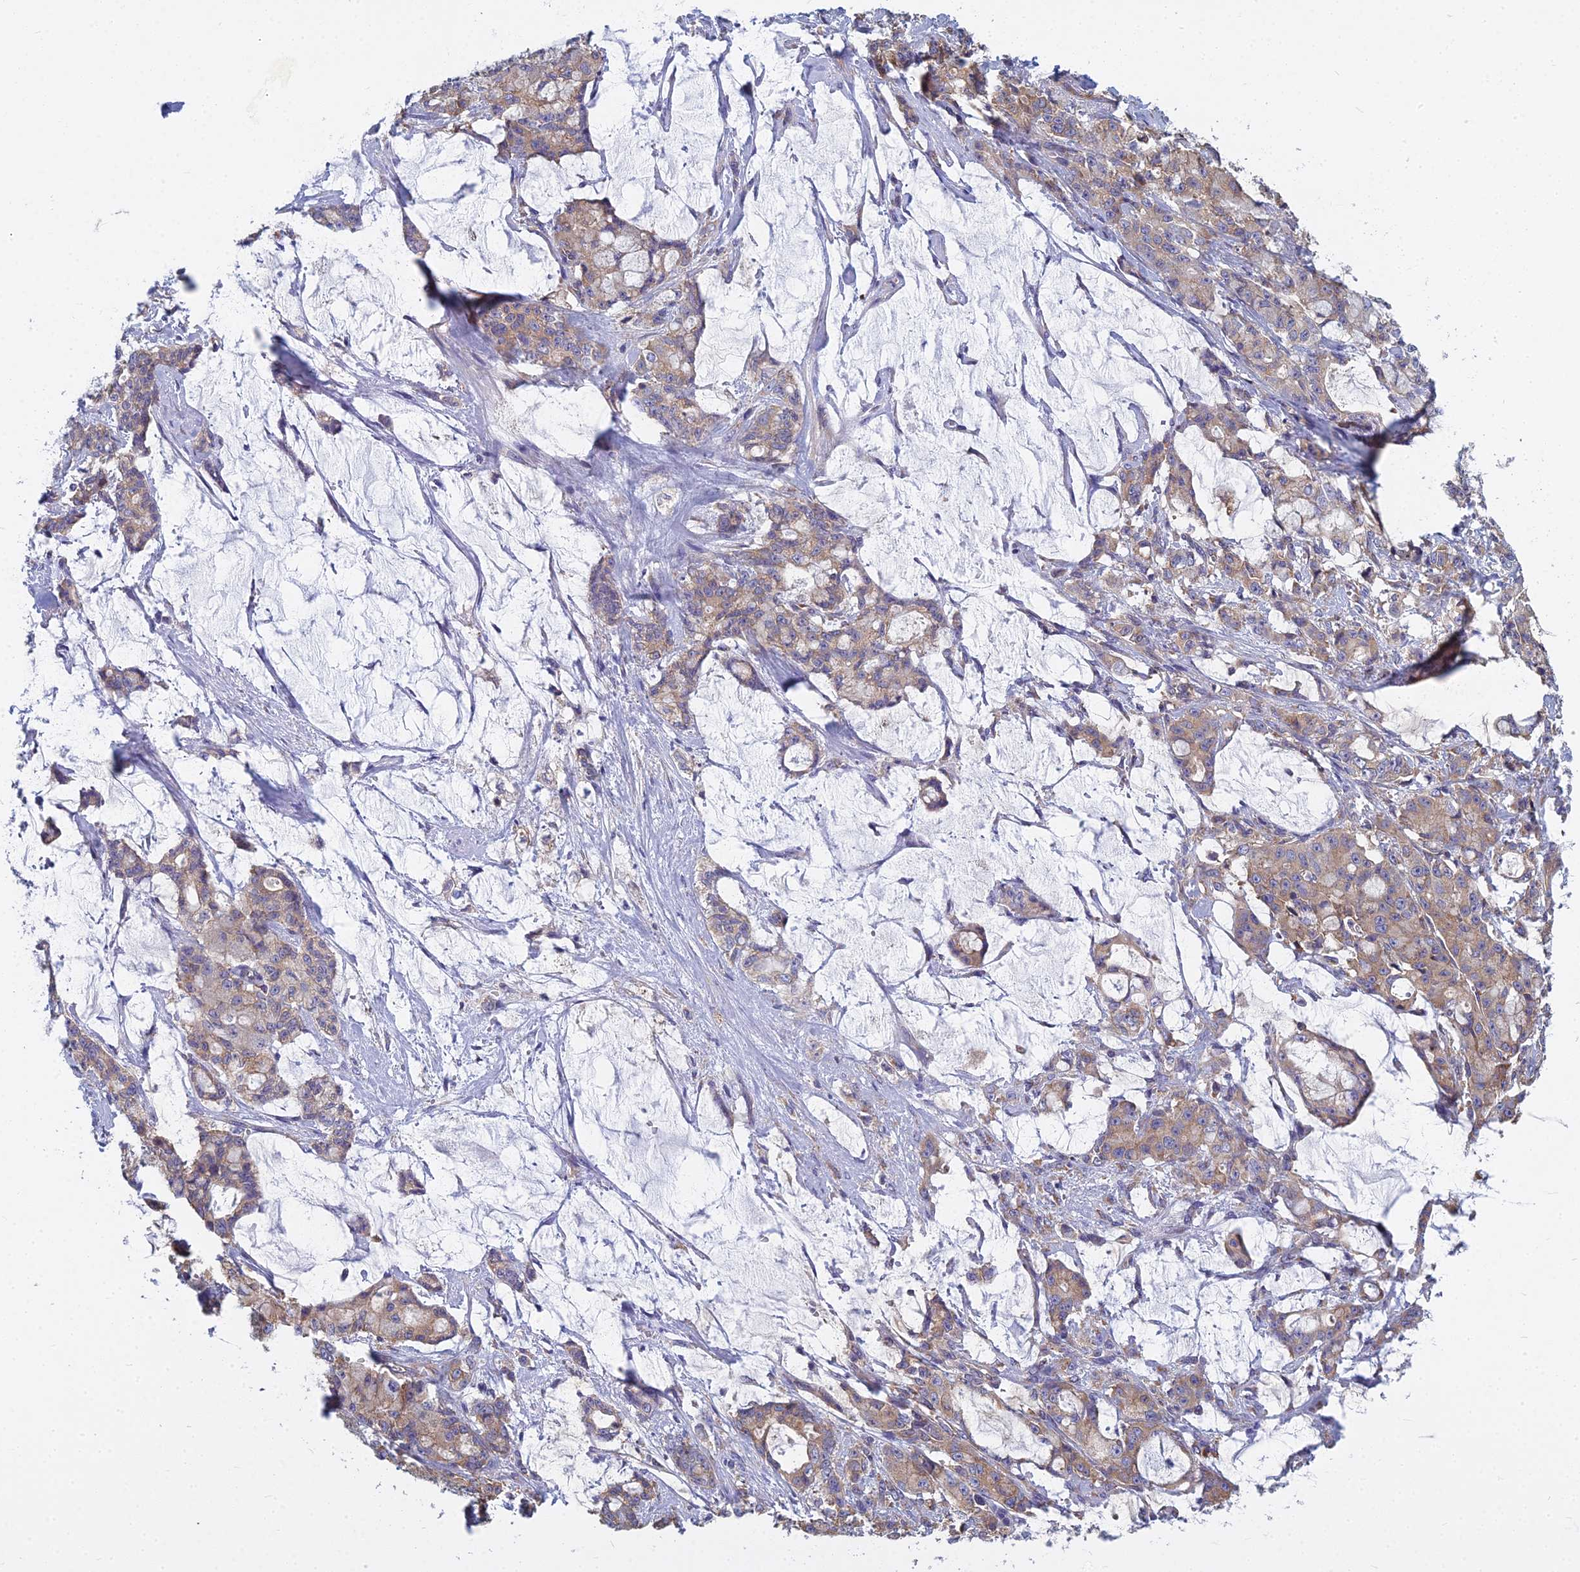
{"staining": {"intensity": "weak", "quantity": ">75%", "location": "cytoplasmic/membranous"}, "tissue": "pancreatic cancer", "cell_type": "Tumor cells", "image_type": "cancer", "snomed": [{"axis": "morphology", "description": "Adenocarcinoma, NOS"}, {"axis": "topography", "description": "Pancreas"}], "caption": "A photomicrograph of pancreatic cancer stained for a protein demonstrates weak cytoplasmic/membranous brown staining in tumor cells.", "gene": "KIAA1143", "patient": {"sex": "female", "age": 73}}